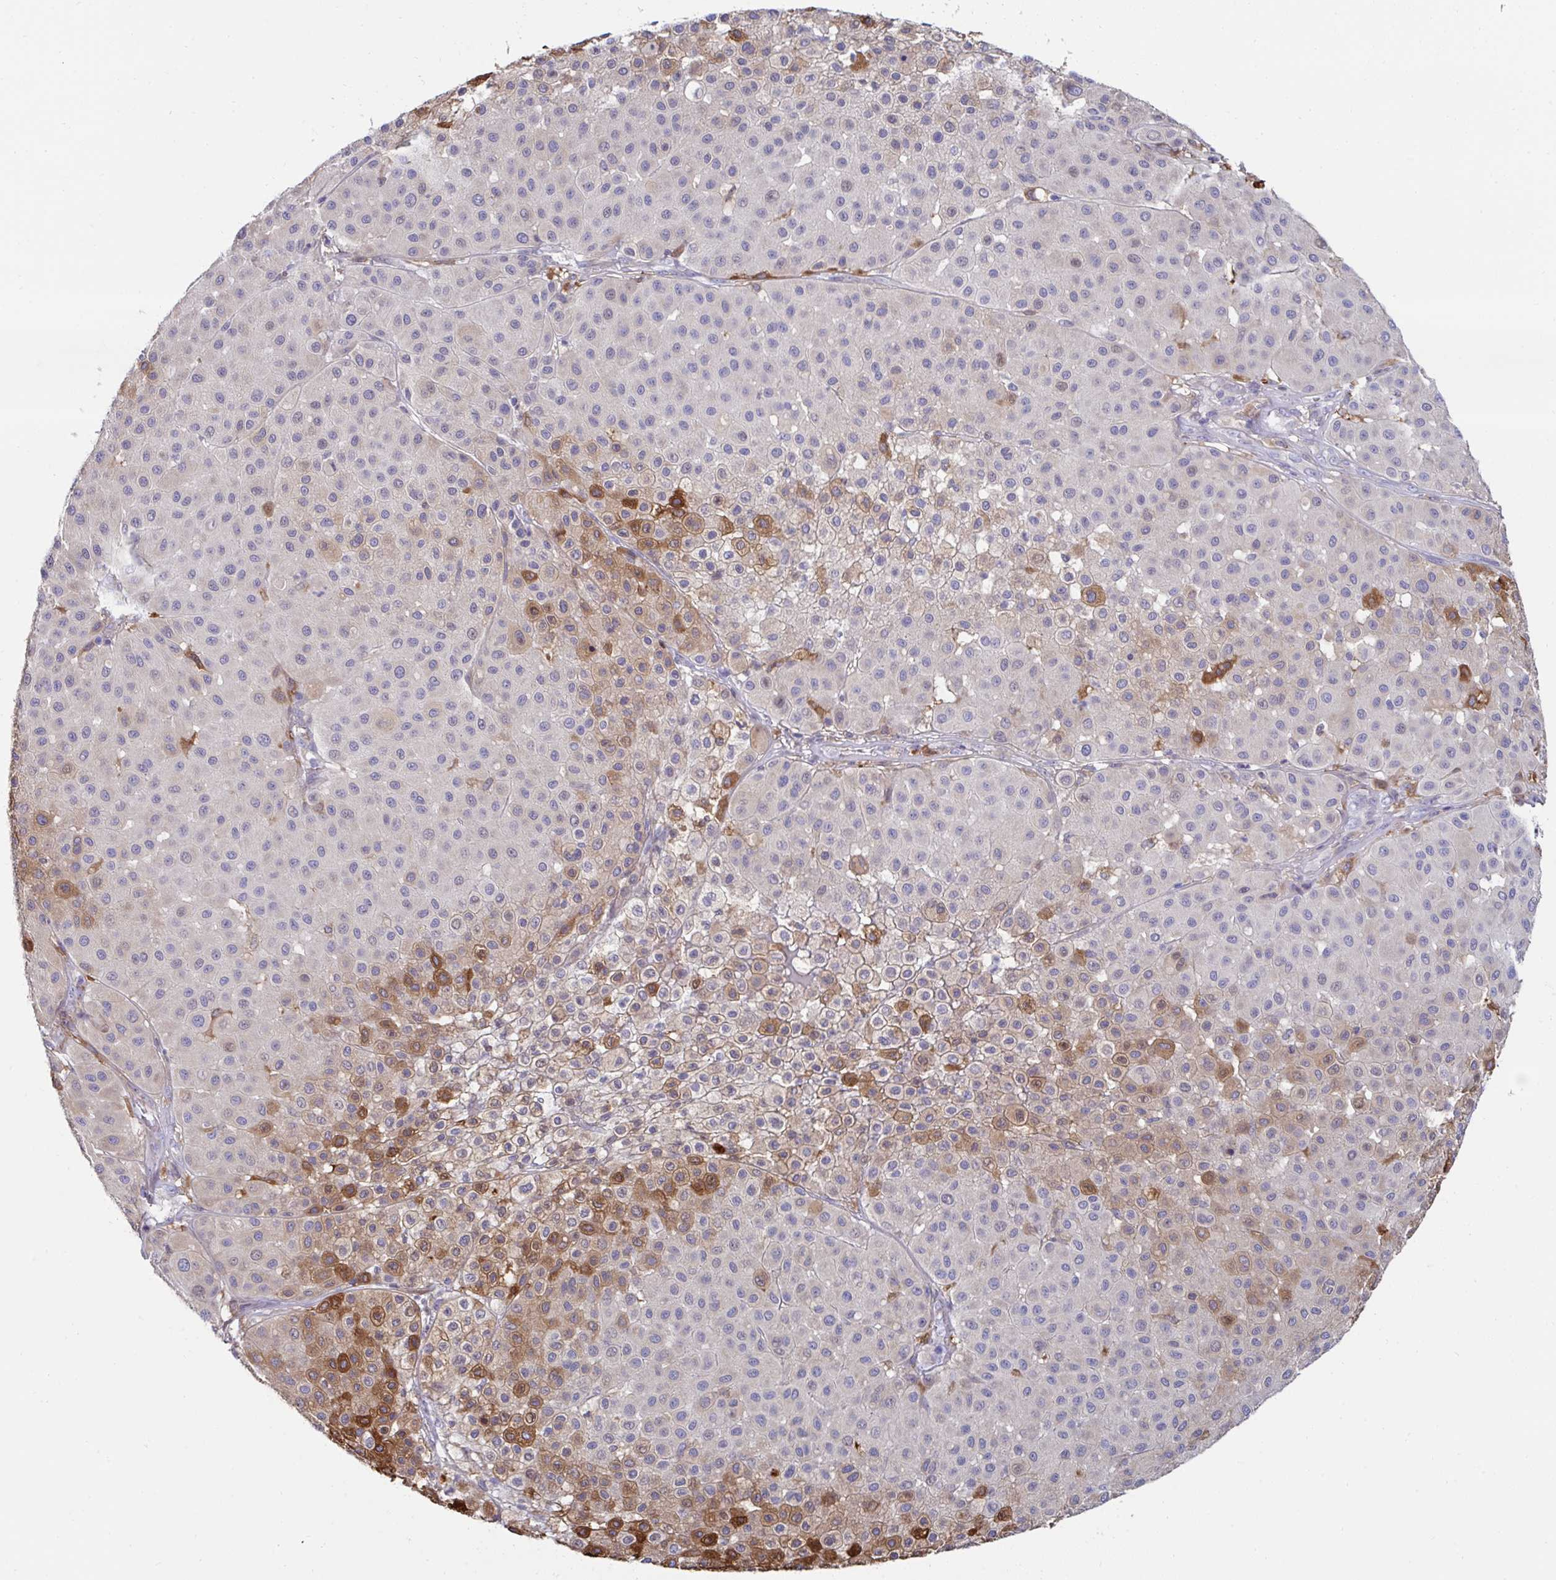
{"staining": {"intensity": "moderate", "quantity": "<25%", "location": "cytoplasmic/membranous"}, "tissue": "melanoma", "cell_type": "Tumor cells", "image_type": "cancer", "snomed": [{"axis": "morphology", "description": "Malignant melanoma, Metastatic site"}, {"axis": "topography", "description": "Smooth muscle"}], "caption": "Immunohistochemistry (IHC) image of human melanoma stained for a protein (brown), which reveals low levels of moderate cytoplasmic/membranous staining in about <25% of tumor cells.", "gene": "FBXL13", "patient": {"sex": "male", "age": 41}}